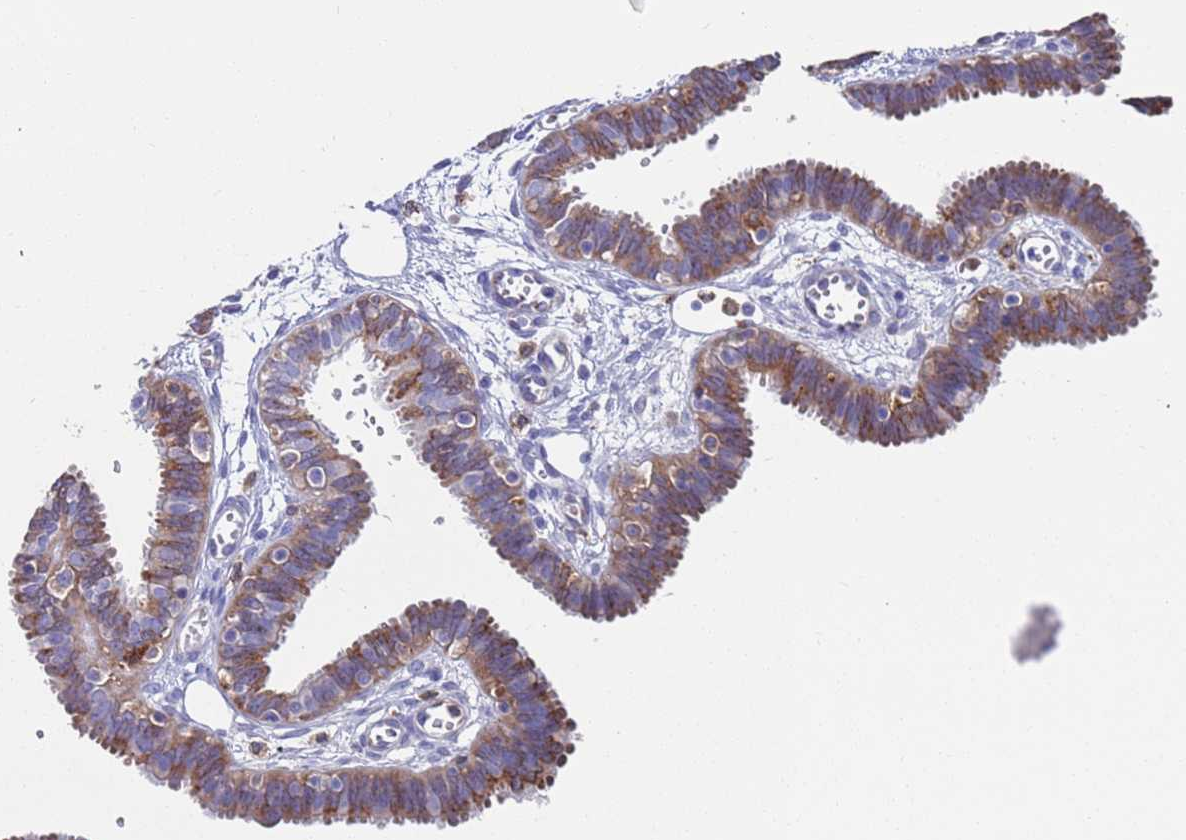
{"staining": {"intensity": "moderate", "quantity": "25%-75%", "location": "cytoplasmic/membranous"}, "tissue": "fallopian tube", "cell_type": "Glandular cells", "image_type": "normal", "snomed": [{"axis": "morphology", "description": "Normal tissue, NOS"}, {"axis": "topography", "description": "Fallopian tube"}, {"axis": "topography", "description": "Placenta"}], "caption": "IHC staining of unremarkable fallopian tube, which displays medium levels of moderate cytoplasmic/membranous staining in about 25%-75% of glandular cells indicating moderate cytoplasmic/membranous protein staining. The staining was performed using DAB (brown) for protein detection and nuclei were counterstained in hematoxylin (blue).", "gene": "GREB1L", "patient": {"sex": "female", "age": 32}}